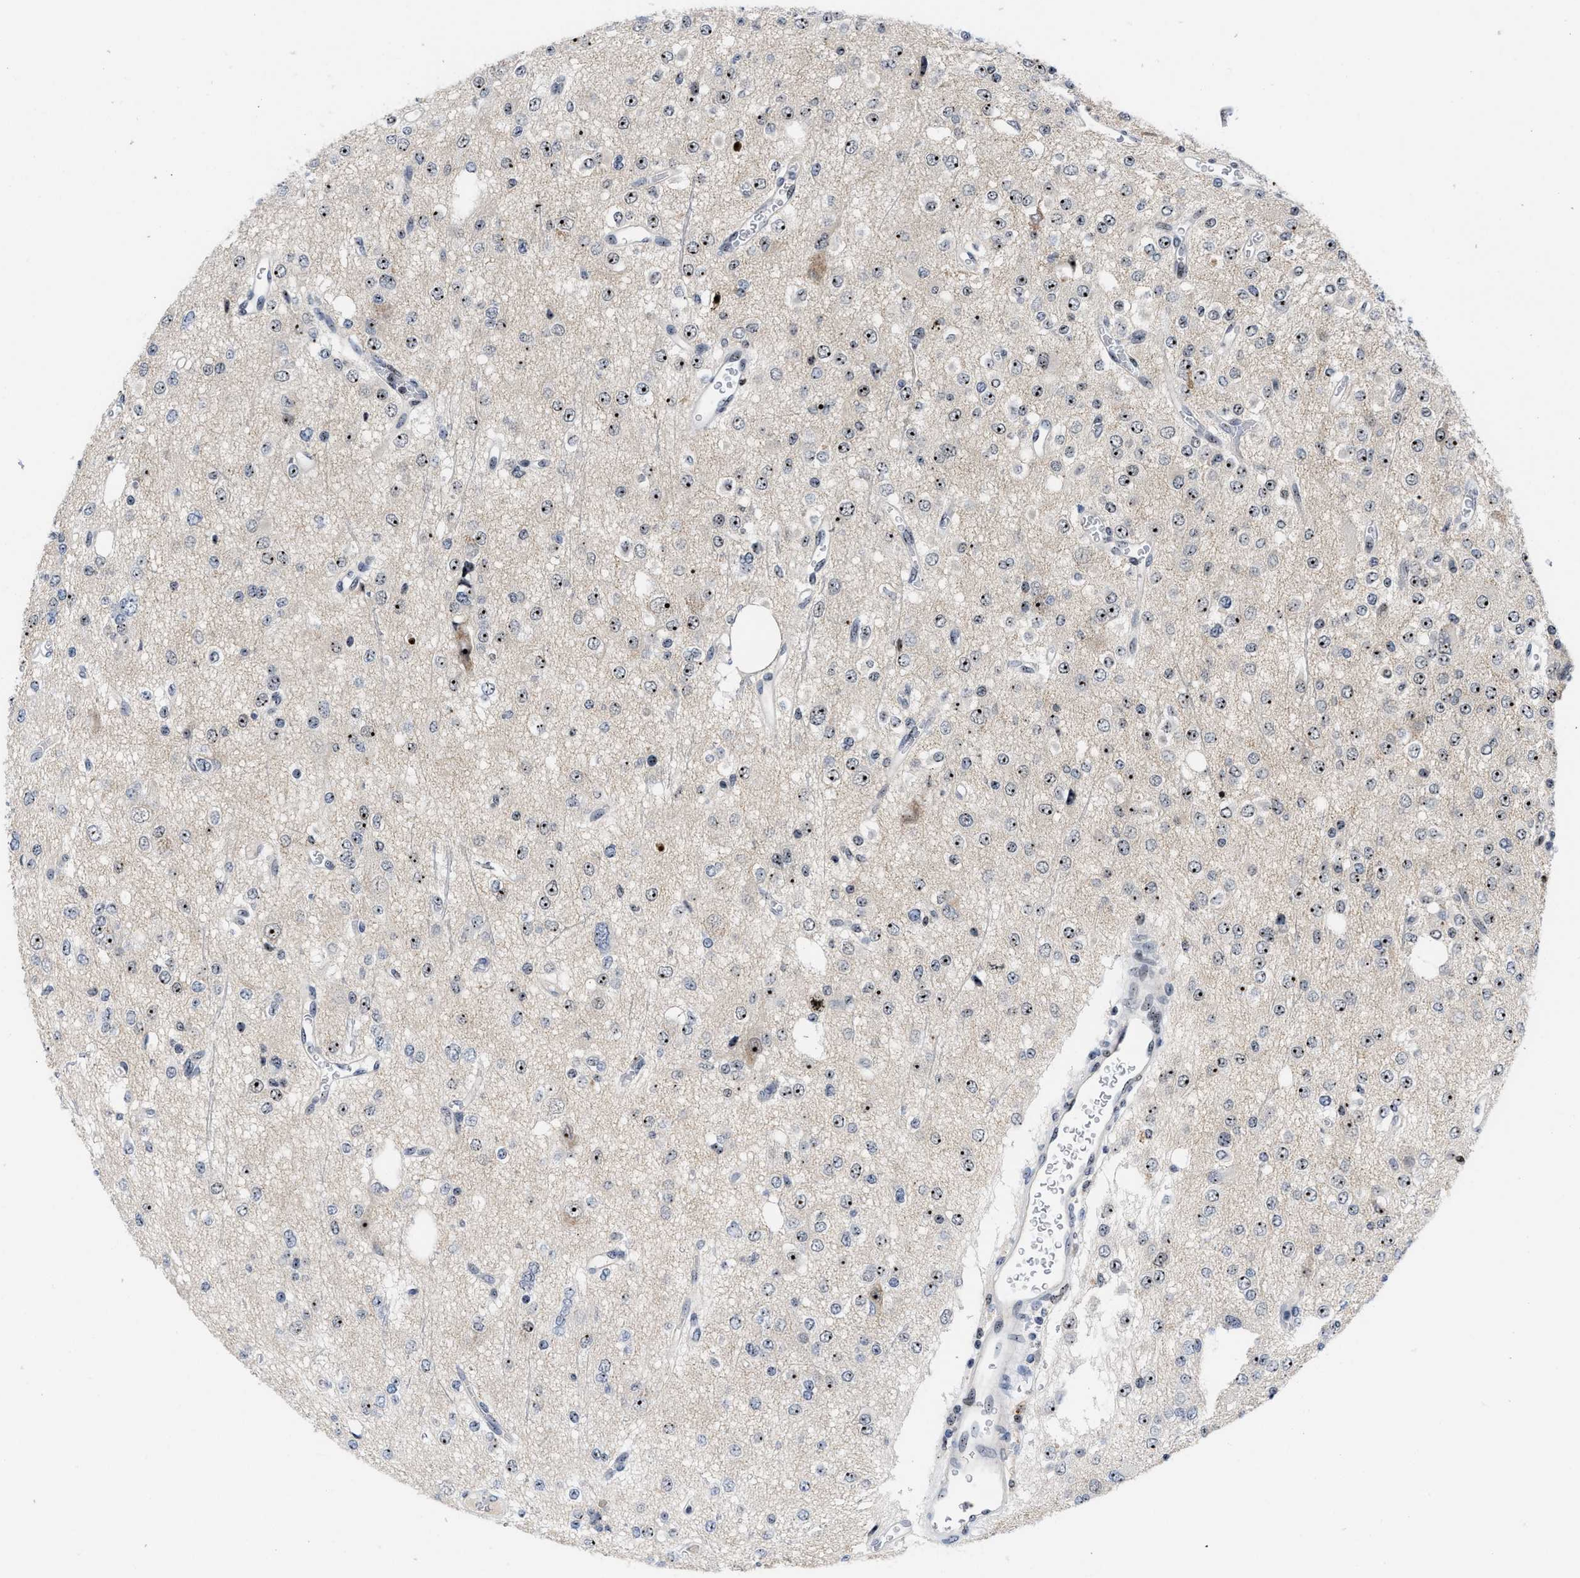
{"staining": {"intensity": "moderate", "quantity": "25%-75%", "location": "nuclear"}, "tissue": "glioma", "cell_type": "Tumor cells", "image_type": "cancer", "snomed": [{"axis": "morphology", "description": "Glioma, malignant, Low grade"}, {"axis": "topography", "description": "Brain"}], "caption": "The immunohistochemical stain highlights moderate nuclear staining in tumor cells of low-grade glioma (malignant) tissue.", "gene": "NOP58", "patient": {"sex": "male", "age": 38}}